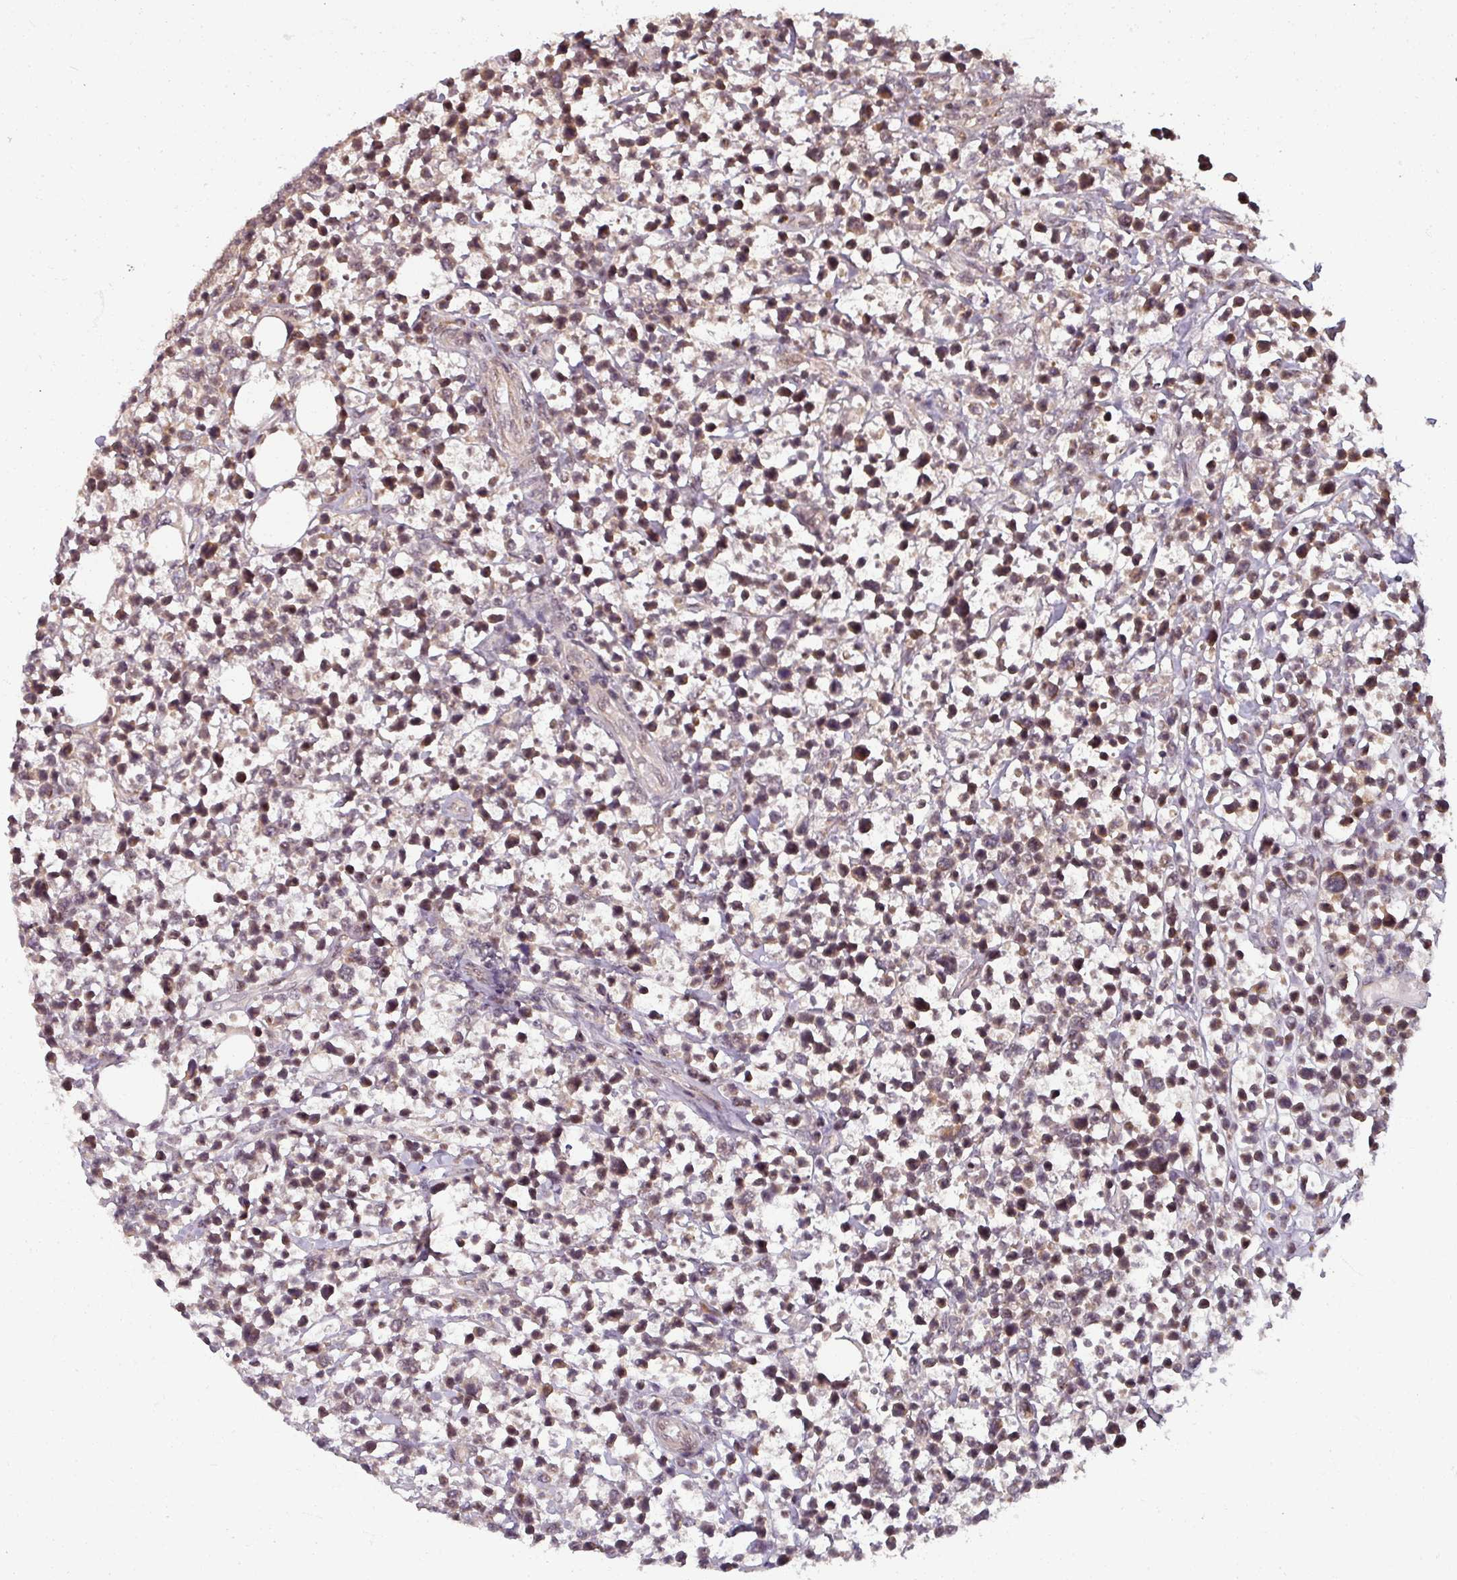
{"staining": {"intensity": "moderate", "quantity": ">75%", "location": "nuclear"}, "tissue": "lymphoma", "cell_type": "Tumor cells", "image_type": "cancer", "snomed": [{"axis": "morphology", "description": "Malignant lymphoma, non-Hodgkin's type, Low grade"}, {"axis": "topography", "description": "Lymph node"}], "caption": "Human lymphoma stained for a protein (brown) displays moderate nuclear positive staining in about >75% of tumor cells.", "gene": "SWI5", "patient": {"sex": "male", "age": 60}}